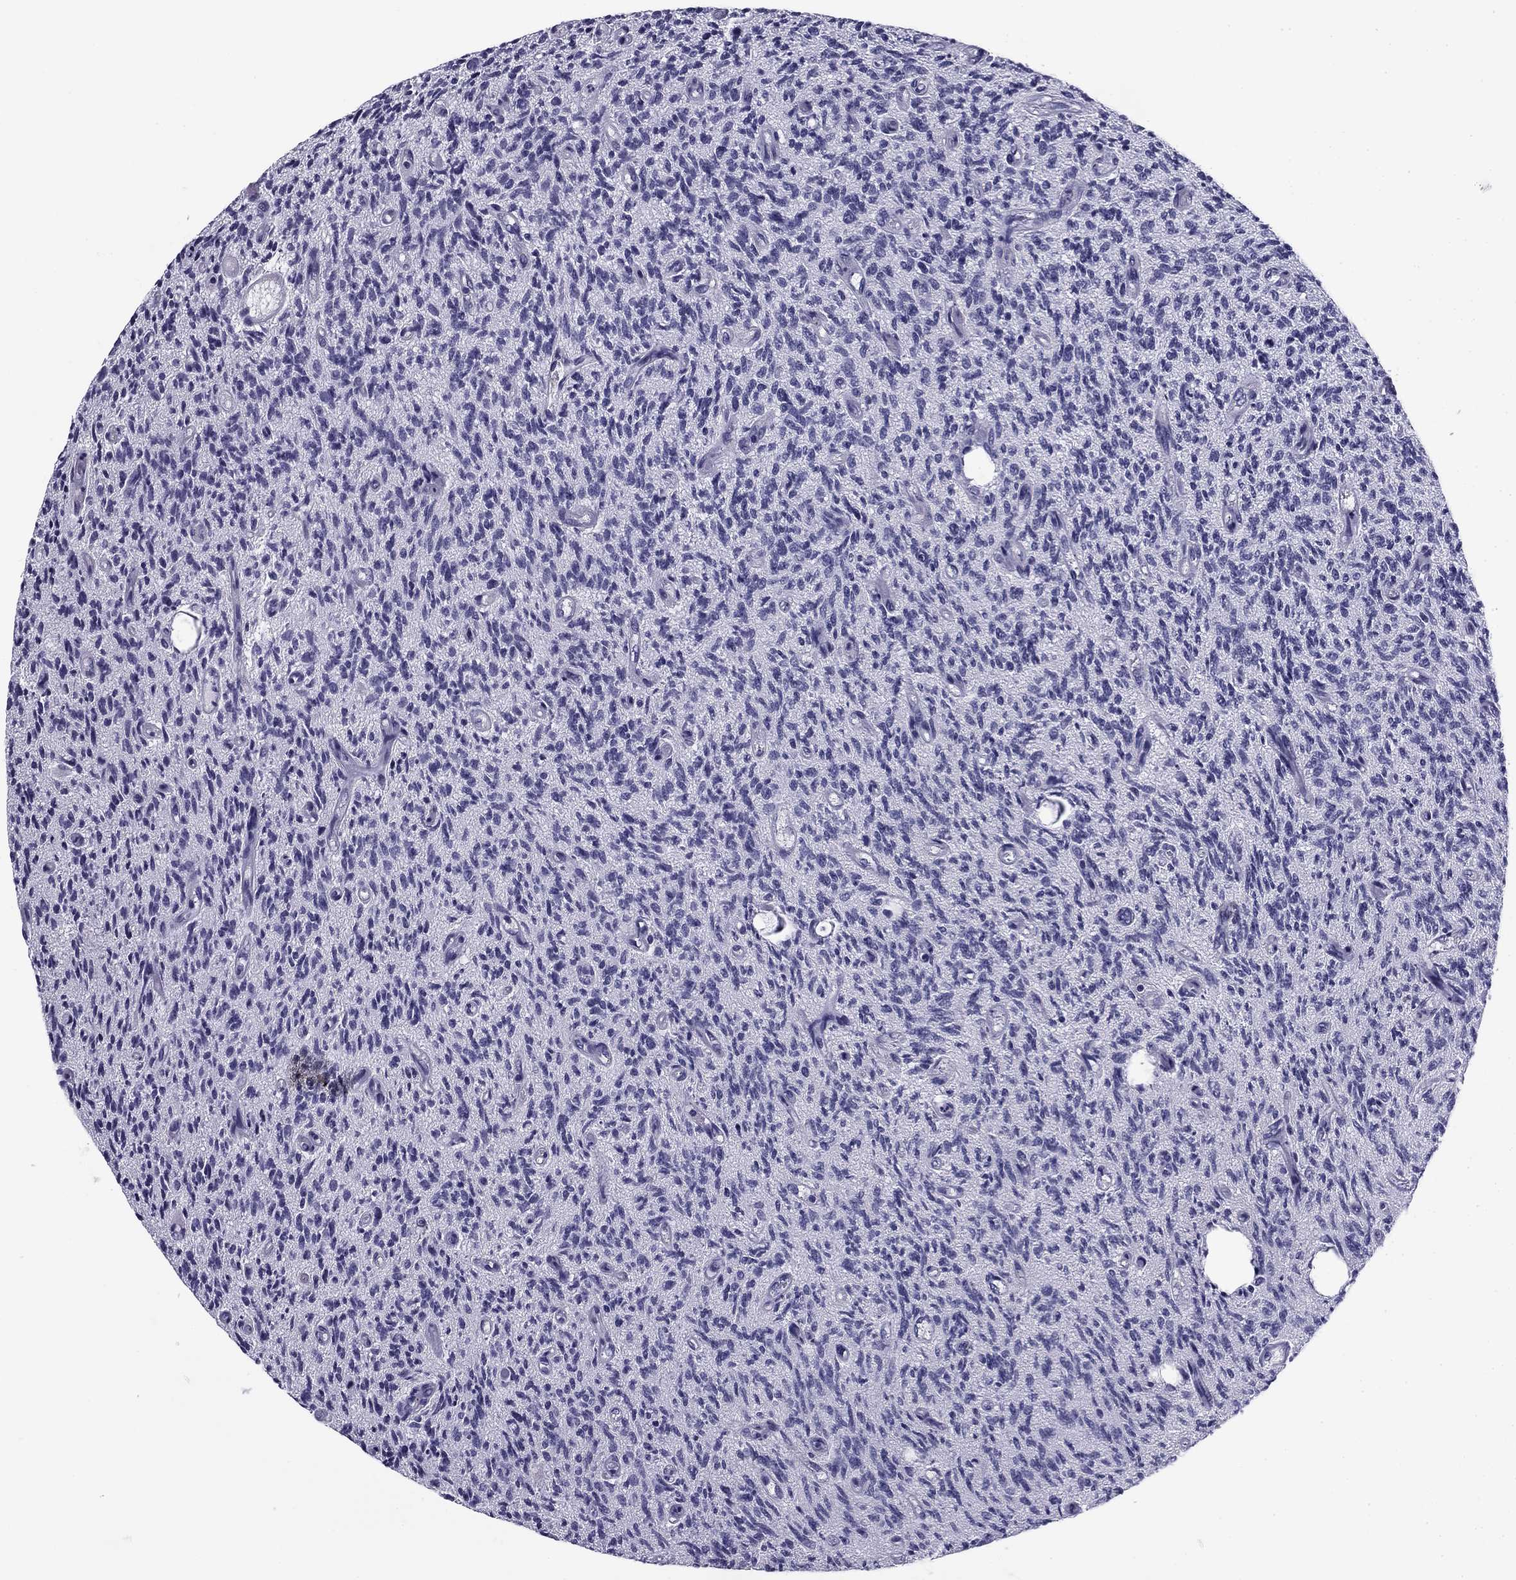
{"staining": {"intensity": "negative", "quantity": "none", "location": "none"}, "tissue": "glioma", "cell_type": "Tumor cells", "image_type": "cancer", "snomed": [{"axis": "morphology", "description": "Glioma, malignant, High grade"}, {"axis": "topography", "description": "Brain"}], "caption": "Human malignant glioma (high-grade) stained for a protein using immunohistochemistry (IHC) exhibits no staining in tumor cells.", "gene": "FLNC", "patient": {"sex": "male", "age": 64}}